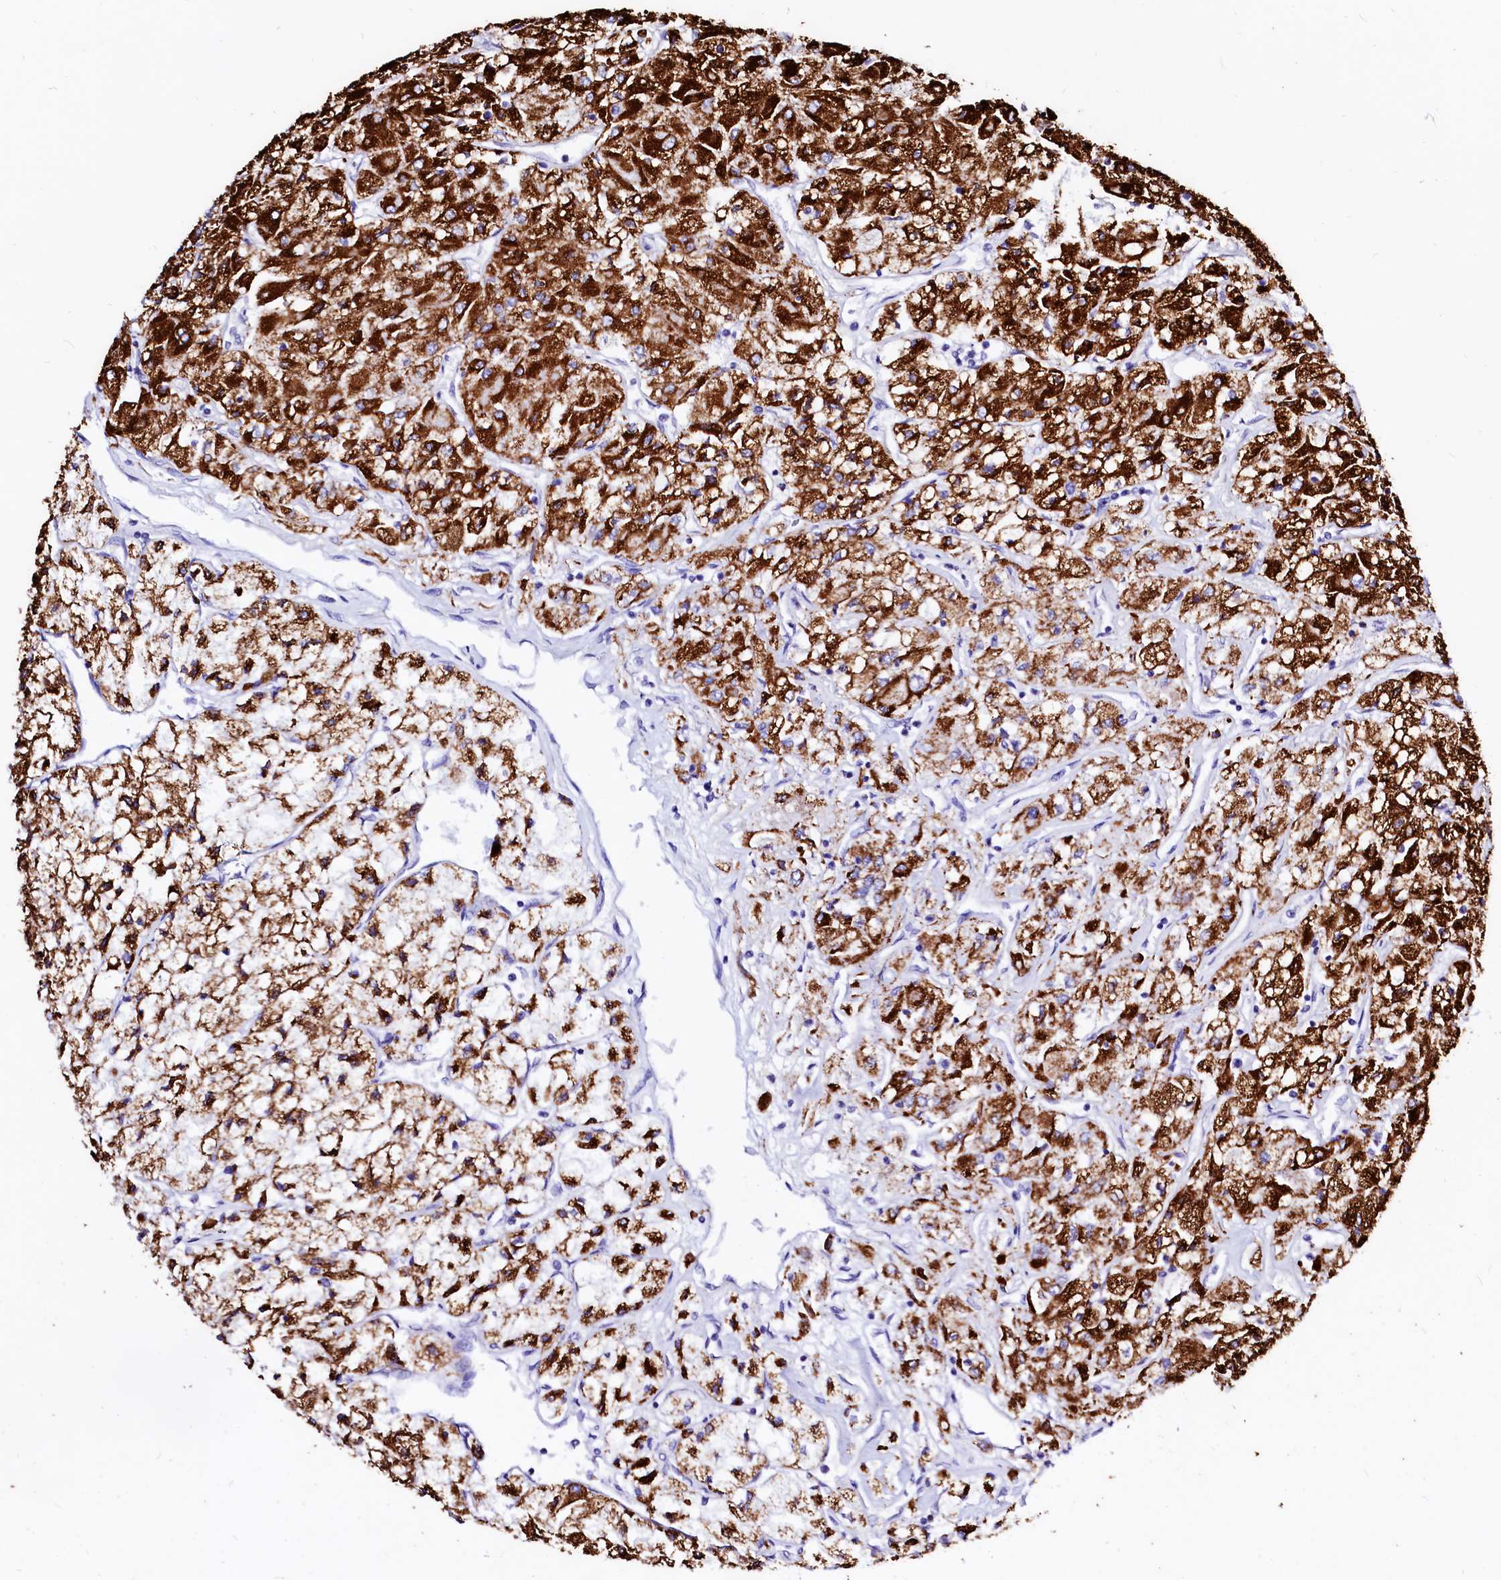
{"staining": {"intensity": "strong", "quantity": ">75%", "location": "cytoplasmic/membranous"}, "tissue": "renal cancer", "cell_type": "Tumor cells", "image_type": "cancer", "snomed": [{"axis": "morphology", "description": "Adenocarcinoma, NOS"}, {"axis": "topography", "description": "Kidney"}], "caption": "DAB immunohistochemical staining of adenocarcinoma (renal) demonstrates strong cytoplasmic/membranous protein staining in approximately >75% of tumor cells.", "gene": "MAOB", "patient": {"sex": "male", "age": 80}}